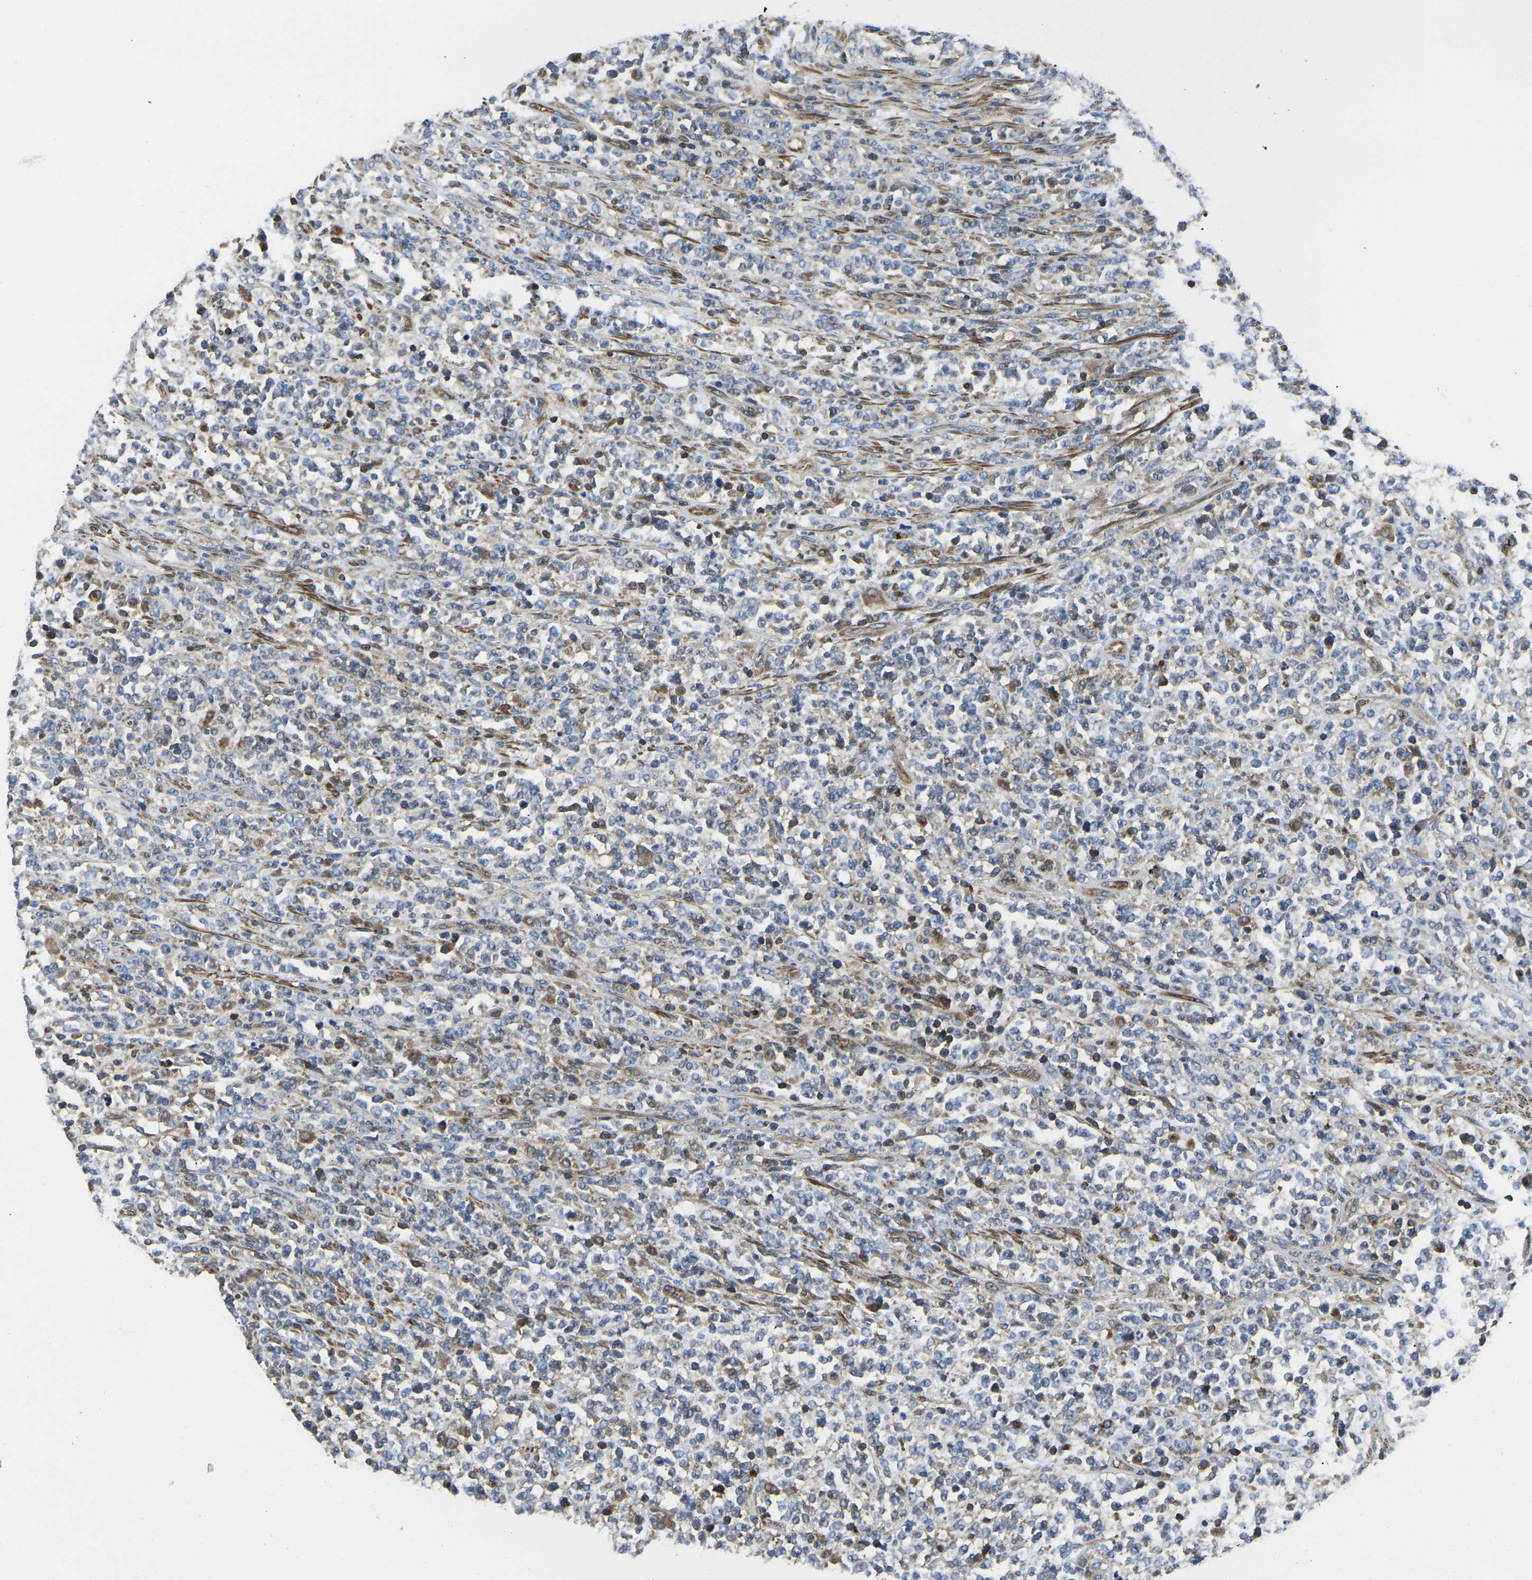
{"staining": {"intensity": "moderate", "quantity": "<25%", "location": "cytoplasmic/membranous"}, "tissue": "lymphoma", "cell_type": "Tumor cells", "image_type": "cancer", "snomed": [{"axis": "morphology", "description": "Malignant lymphoma, non-Hodgkin's type, High grade"}, {"axis": "topography", "description": "Soft tissue"}], "caption": "Malignant lymphoma, non-Hodgkin's type (high-grade) tissue demonstrates moderate cytoplasmic/membranous staining in approximately <25% of tumor cells, visualized by immunohistochemistry.", "gene": "KCNJ15", "patient": {"sex": "male", "age": 18}}